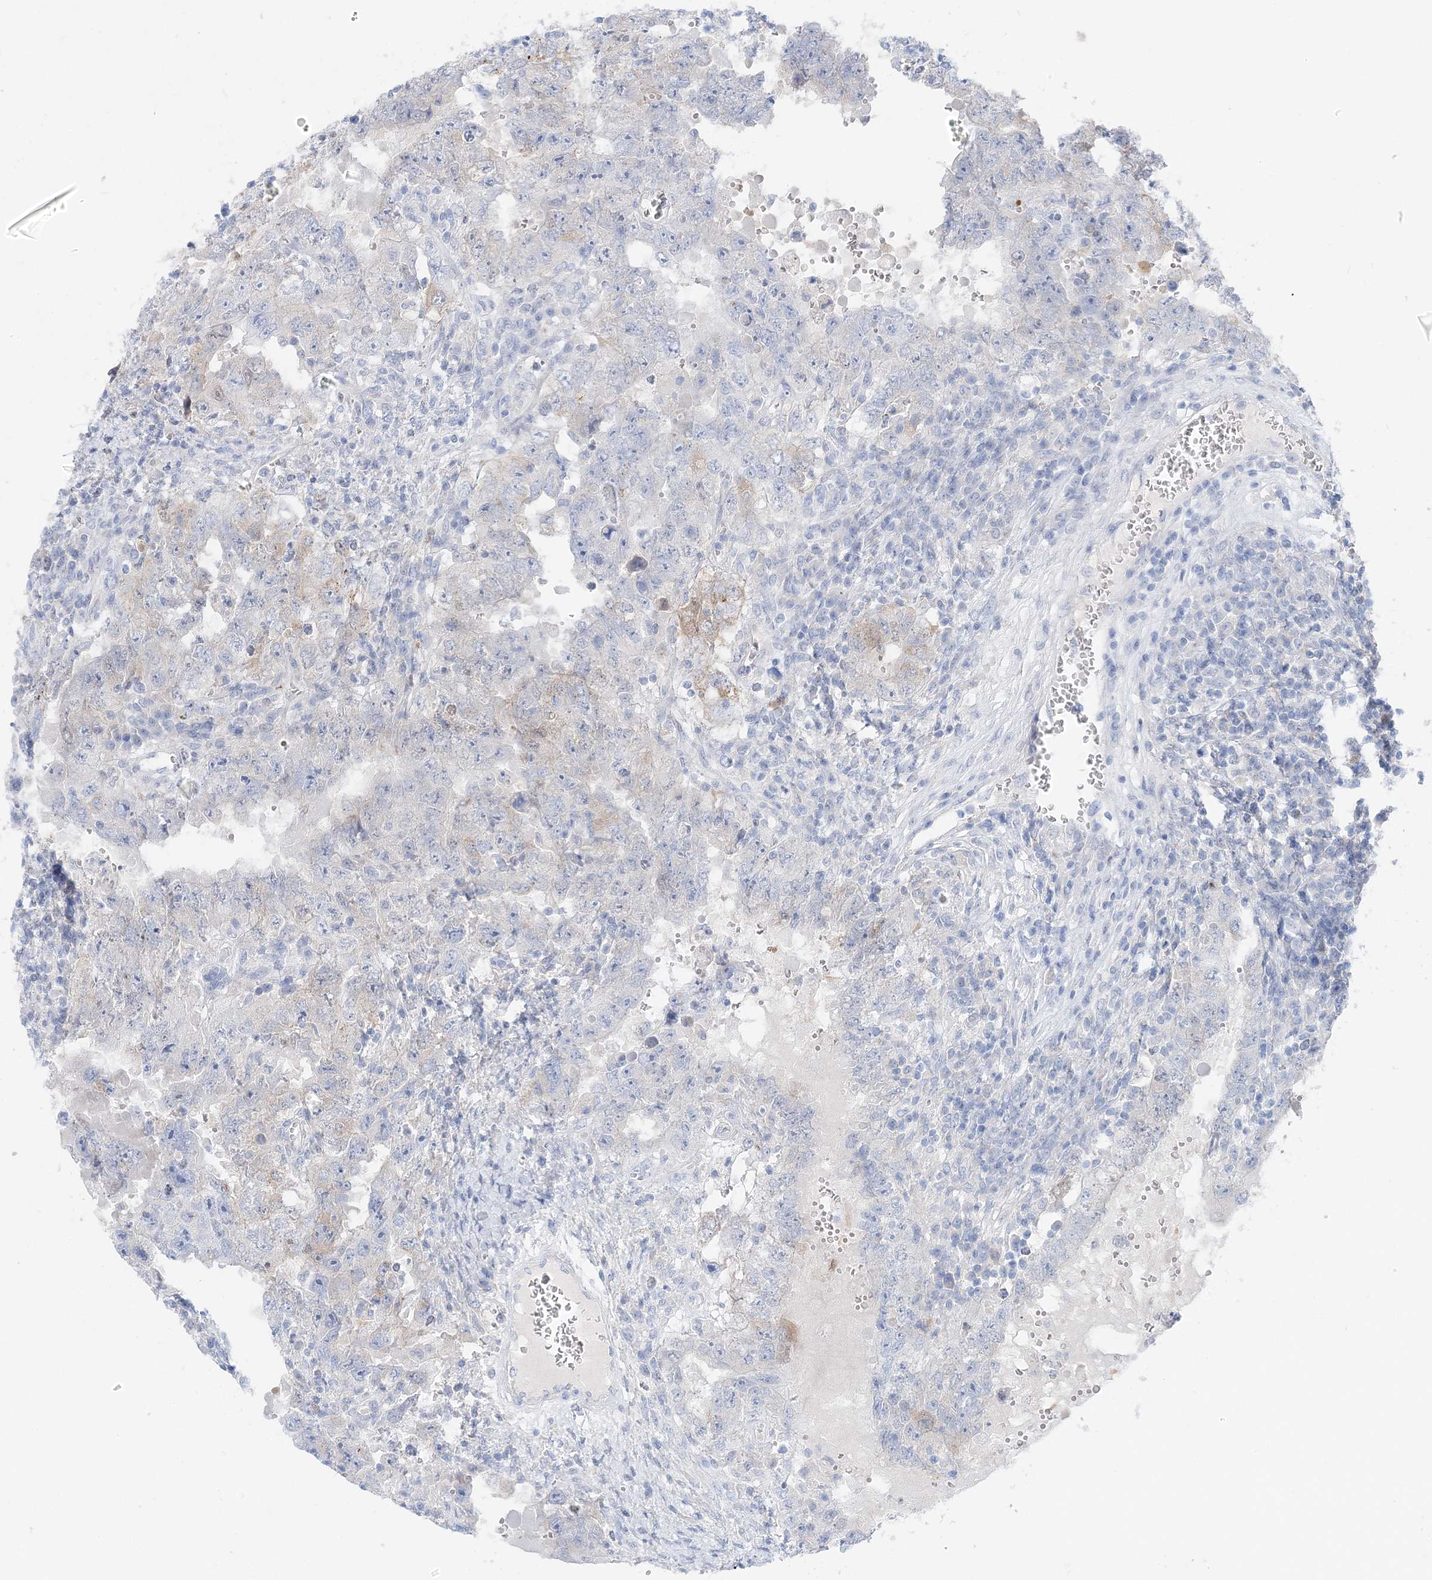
{"staining": {"intensity": "negative", "quantity": "none", "location": "none"}, "tissue": "testis cancer", "cell_type": "Tumor cells", "image_type": "cancer", "snomed": [{"axis": "morphology", "description": "Carcinoma, Embryonal, NOS"}, {"axis": "topography", "description": "Testis"}], "caption": "Immunohistochemistry (IHC) histopathology image of testis embryonal carcinoma stained for a protein (brown), which shows no staining in tumor cells.", "gene": "HMGCS1", "patient": {"sex": "male", "age": 26}}